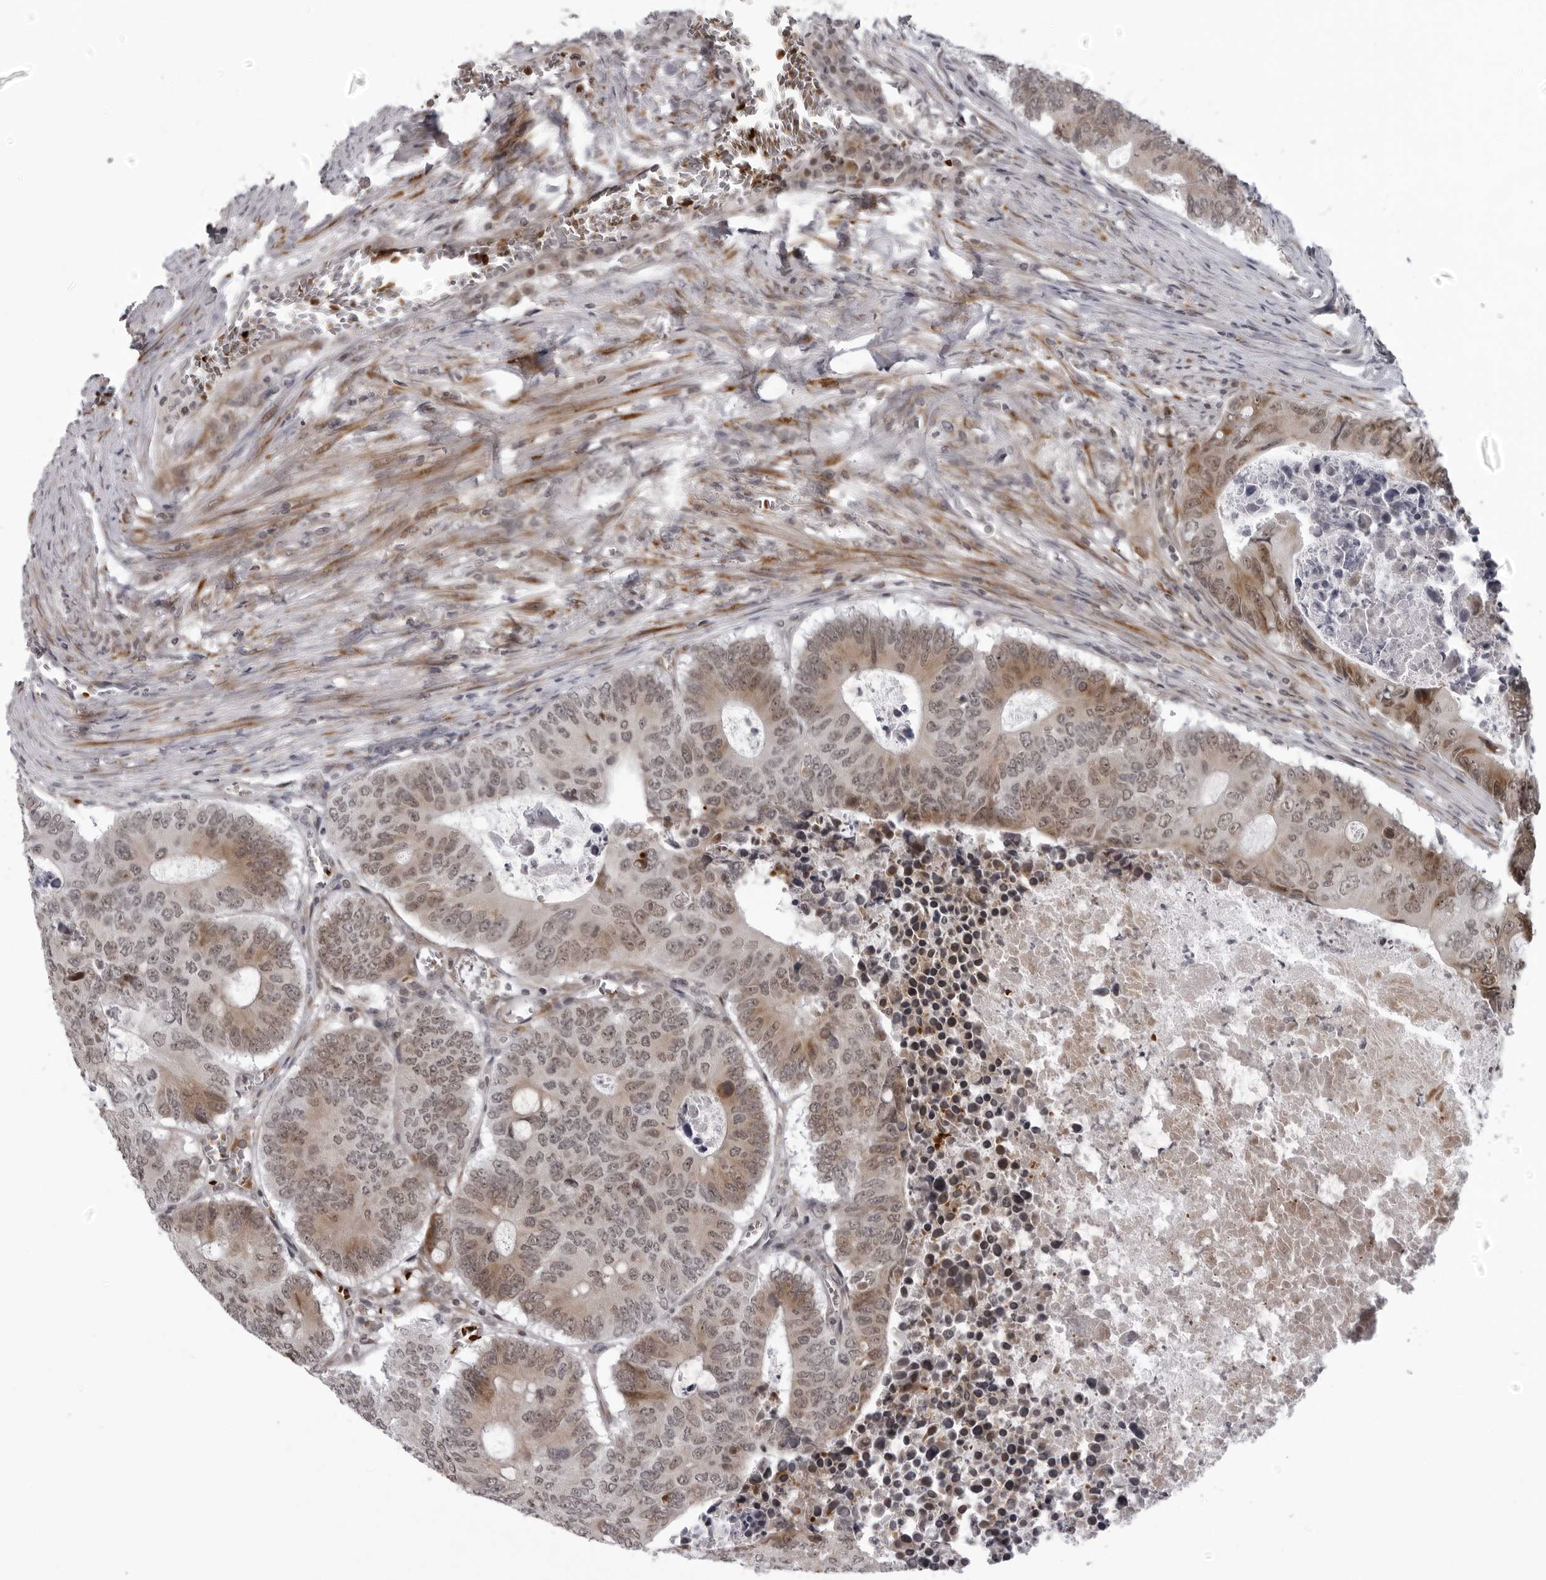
{"staining": {"intensity": "moderate", "quantity": ">75%", "location": "cytoplasmic/membranous,nuclear"}, "tissue": "colorectal cancer", "cell_type": "Tumor cells", "image_type": "cancer", "snomed": [{"axis": "morphology", "description": "Adenocarcinoma, NOS"}, {"axis": "topography", "description": "Colon"}], "caption": "Protein staining demonstrates moderate cytoplasmic/membranous and nuclear positivity in about >75% of tumor cells in colorectal cancer (adenocarcinoma). (DAB (3,3'-diaminobenzidine) IHC, brown staining for protein, blue staining for nuclei).", "gene": "THOP1", "patient": {"sex": "male", "age": 87}}